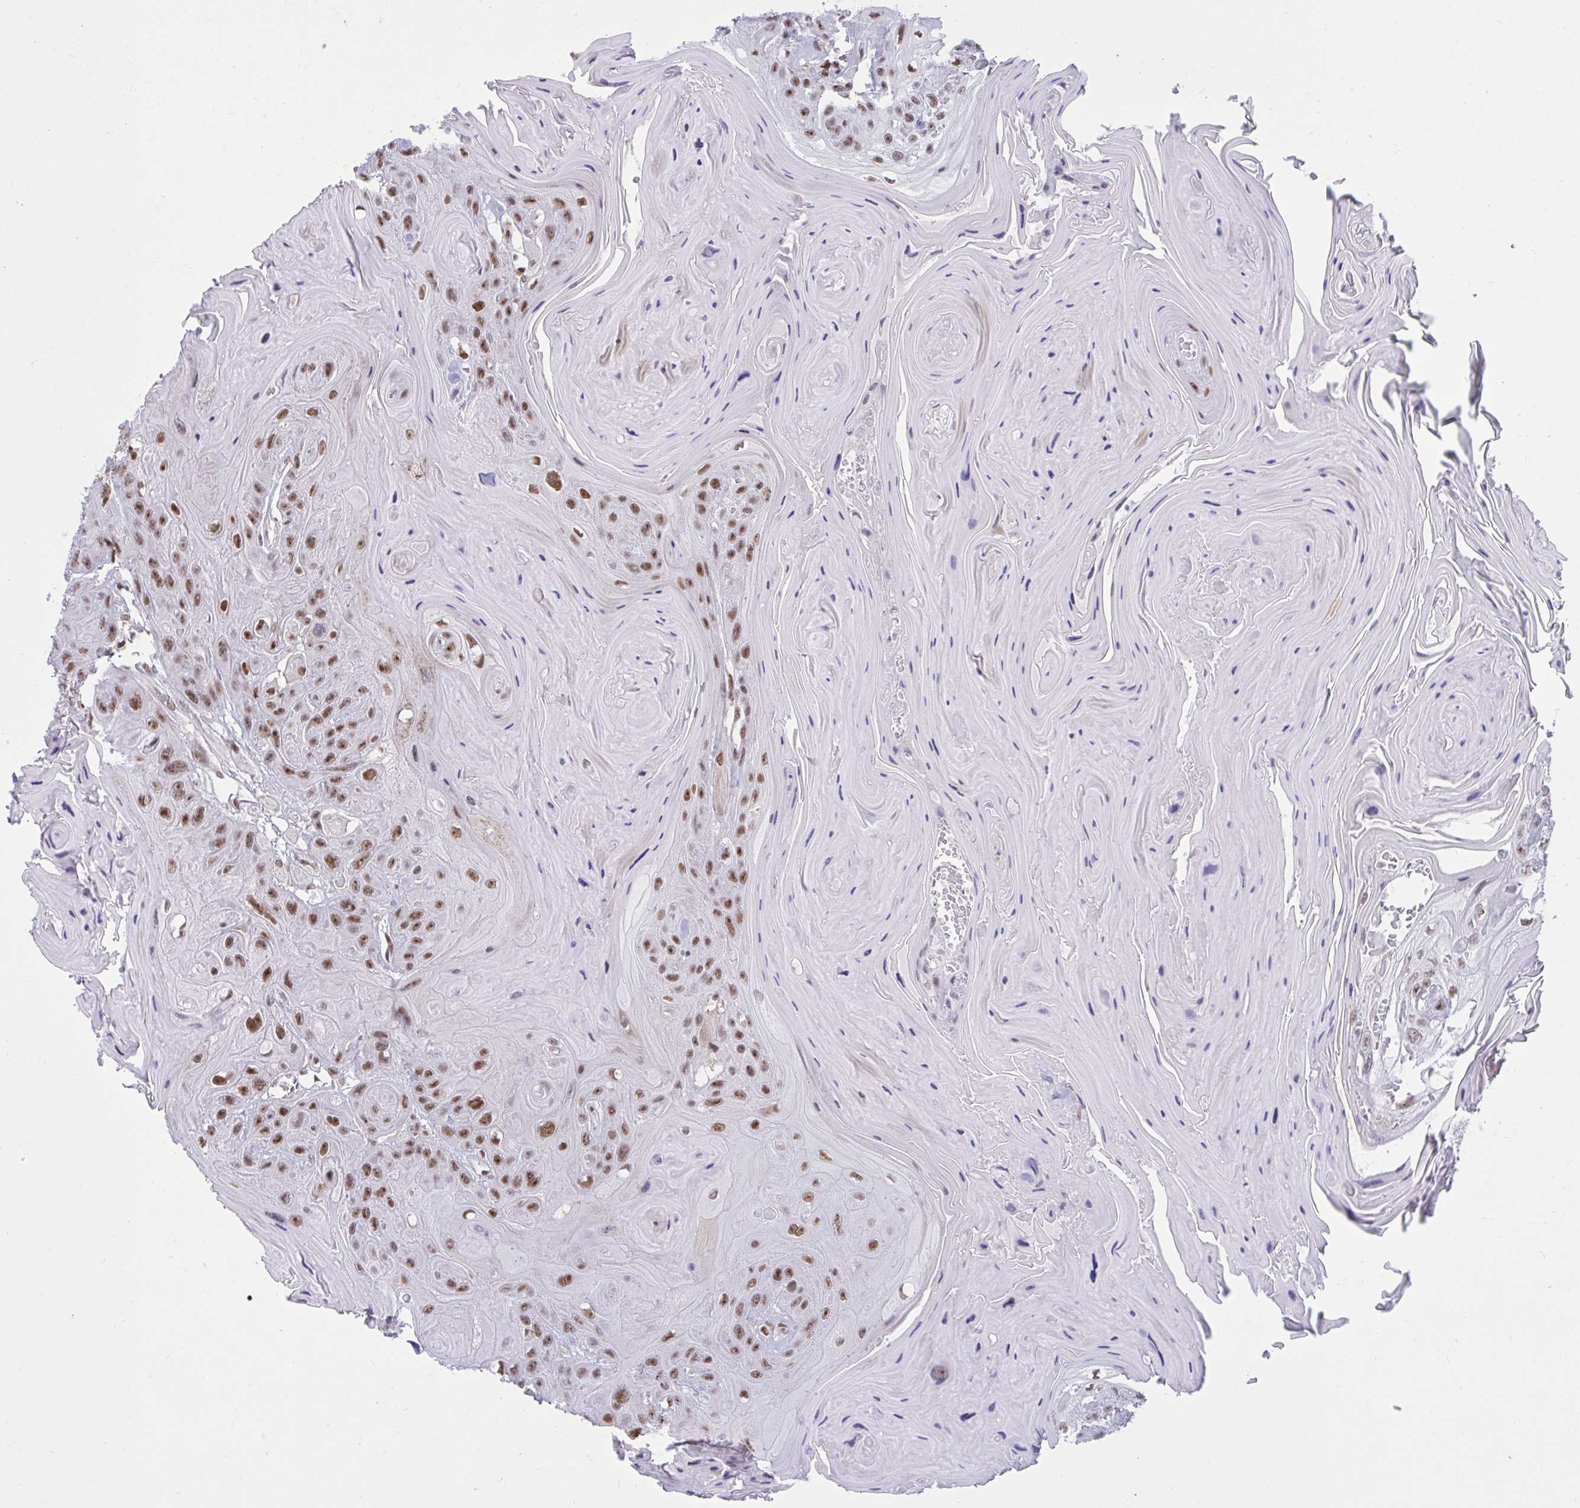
{"staining": {"intensity": "moderate", "quantity": ">75%", "location": "nuclear"}, "tissue": "head and neck cancer", "cell_type": "Tumor cells", "image_type": "cancer", "snomed": [{"axis": "morphology", "description": "Squamous cell carcinoma, NOS"}, {"axis": "topography", "description": "Head-Neck"}], "caption": "Immunohistochemical staining of head and neck squamous cell carcinoma reveals moderate nuclear protein expression in approximately >75% of tumor cells. (DAB (3,3'-diaminobenzidine) IHC, brown staining for protein, blue staining for nuclei).", "gene": "PHF10", "patient": {"sex": "female", "age": 59}}